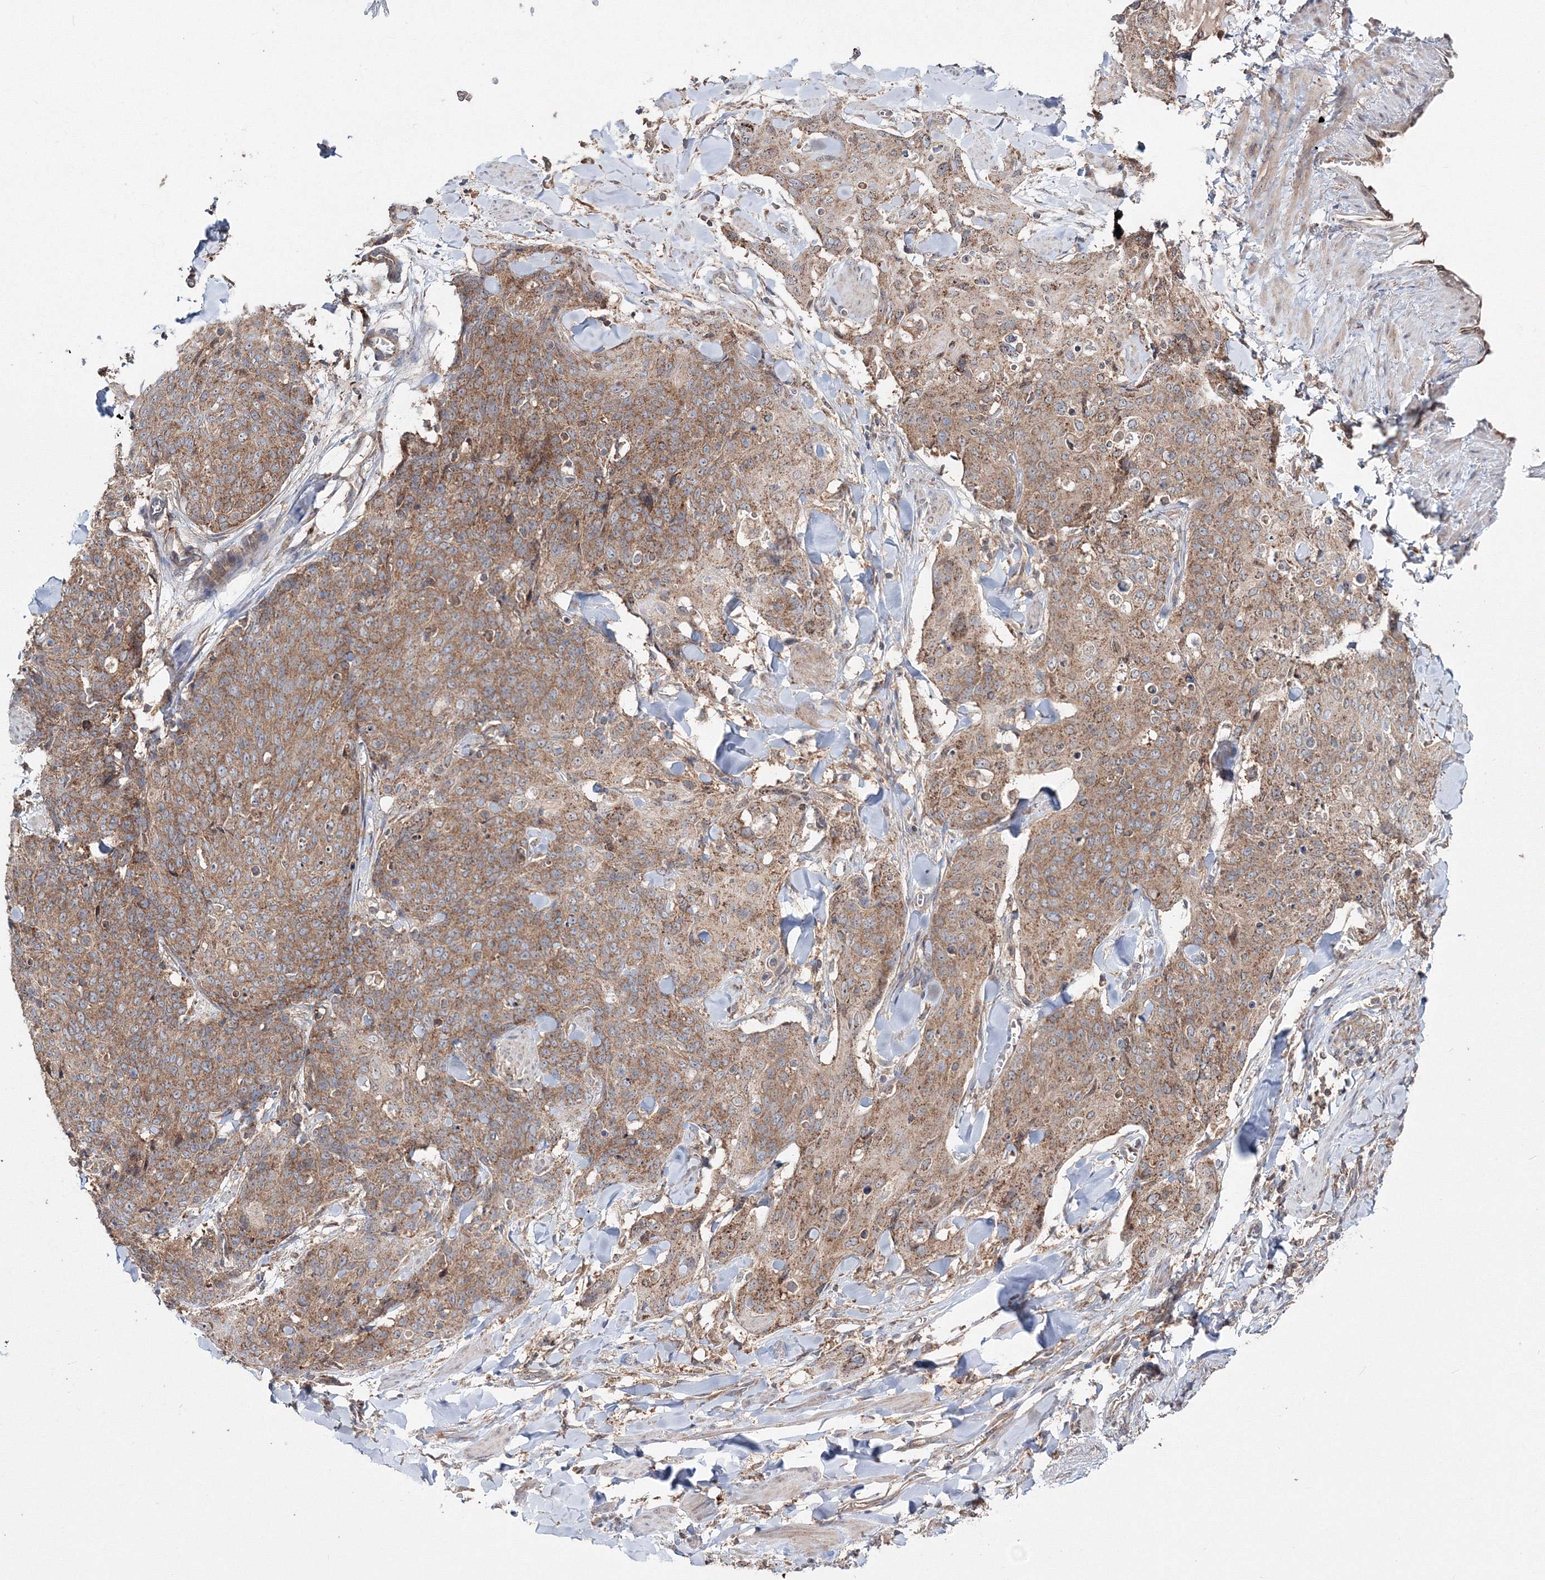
{"staining": {"intensity": "moderate", "quantity": ">75%", "location": "cytoplasmic/membranous"}, "tissue": "skin cancer", "cell_type": "Tumor cells", "image_type": "cancer", "snomed": [{"axis": "morphology", "description": "Squamous cell carcinoma, NOS"}, {"axis": "topography", "description": "Skin"}, {"axis": "topography", "description": "Vulva"}], "caption": "Skin cancer (squamous cell carcinoma) tissue demonstrates moderate cytoplasmic/membranous positivity in approximately >75% of tumor cells (DAB (3,3'-diaminobenzidine) IHC, brown staining for protein, blue staining for nuclei).", "gene": "PEX13", "patient": {"sex": "female", "age": 85}}